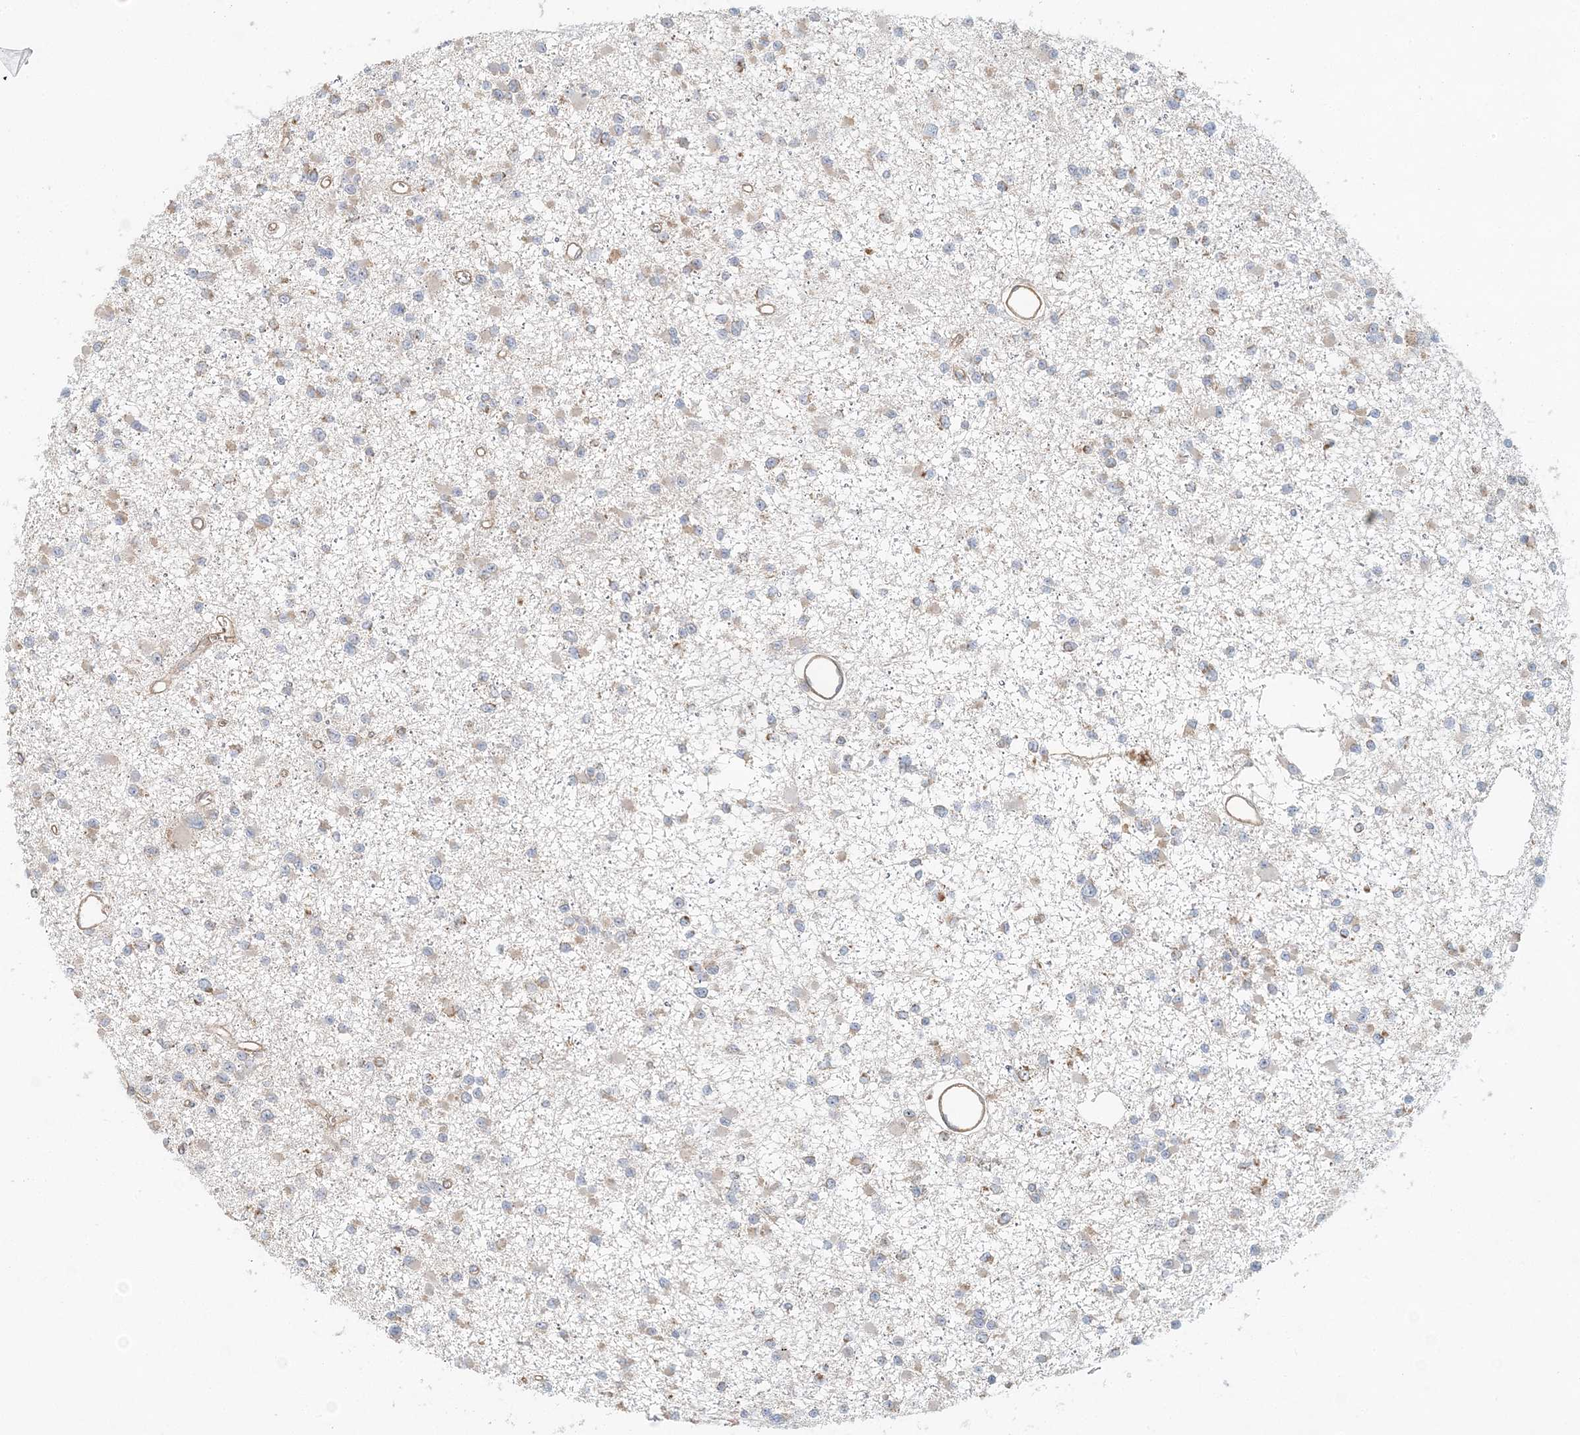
{"staining": {"intensity": "weak", "quantity": "25%-75%", "location": "cytoplasmic/membranous"}, "tissue": "glioma", "cell_type": "Tumor cells", "image_type": "cancer", "snomed": [{"axis": "morphology", "description": "Glioma, malignant, Low grade"}, {"axis": "topography", "description": "Brain"}], "caption": "Human glioma stained for a protein (brown) displays weak cytoplasmic/membranous positive expression in about 25%-75% of tumor cells.", "gene": "KIAA0232", "patient": {"sex": "female", "age": 22}}